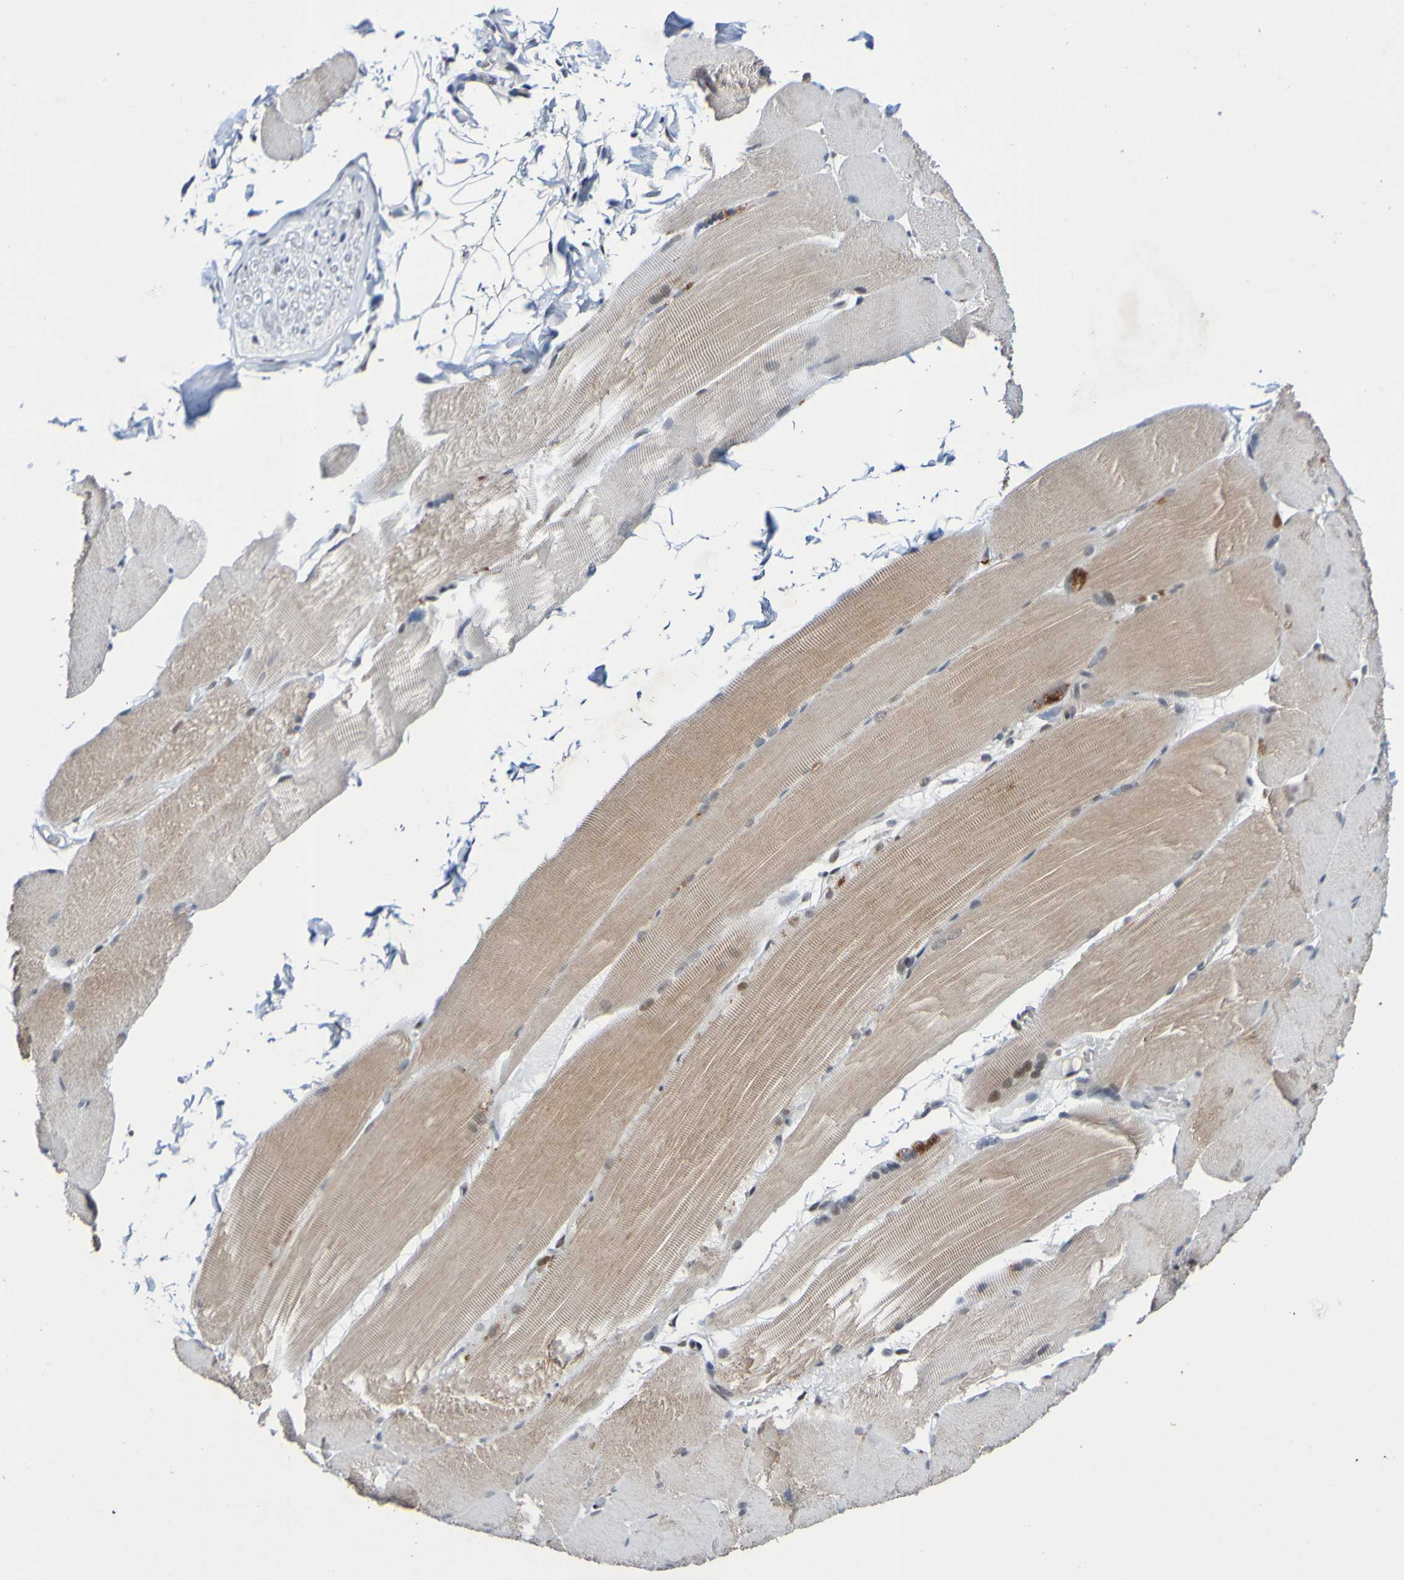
{"staining": {"intensity": "moderate", "quantity": "25%-75%", "location": "cytoplasmic/membranous,nuclear"}, "tissue": "skeletal muscle", "cell_type": "Myocytes", "image_type": "normal", "snomed": [{"axis": "morphology", "description": "Normal tissue, NOS"}, {"axis": "topography", "description": "Skin"}, {"axis": "topography", "description": "Skeletal muscle"}], "caption": "Immunohistochemistry micrograph of benign skeletal muscle: skeletal muscle stained using immunohistochemistry demonstrates medium levels of moderate protein expression localized specifically in the cytoplasmic/membranous,nuclear of myocytes, appearing as a cytoplasmic/membranous,nuclear brown color.", "gene": "PCGF1", "patient": {"sex": "male", "age": 83}}